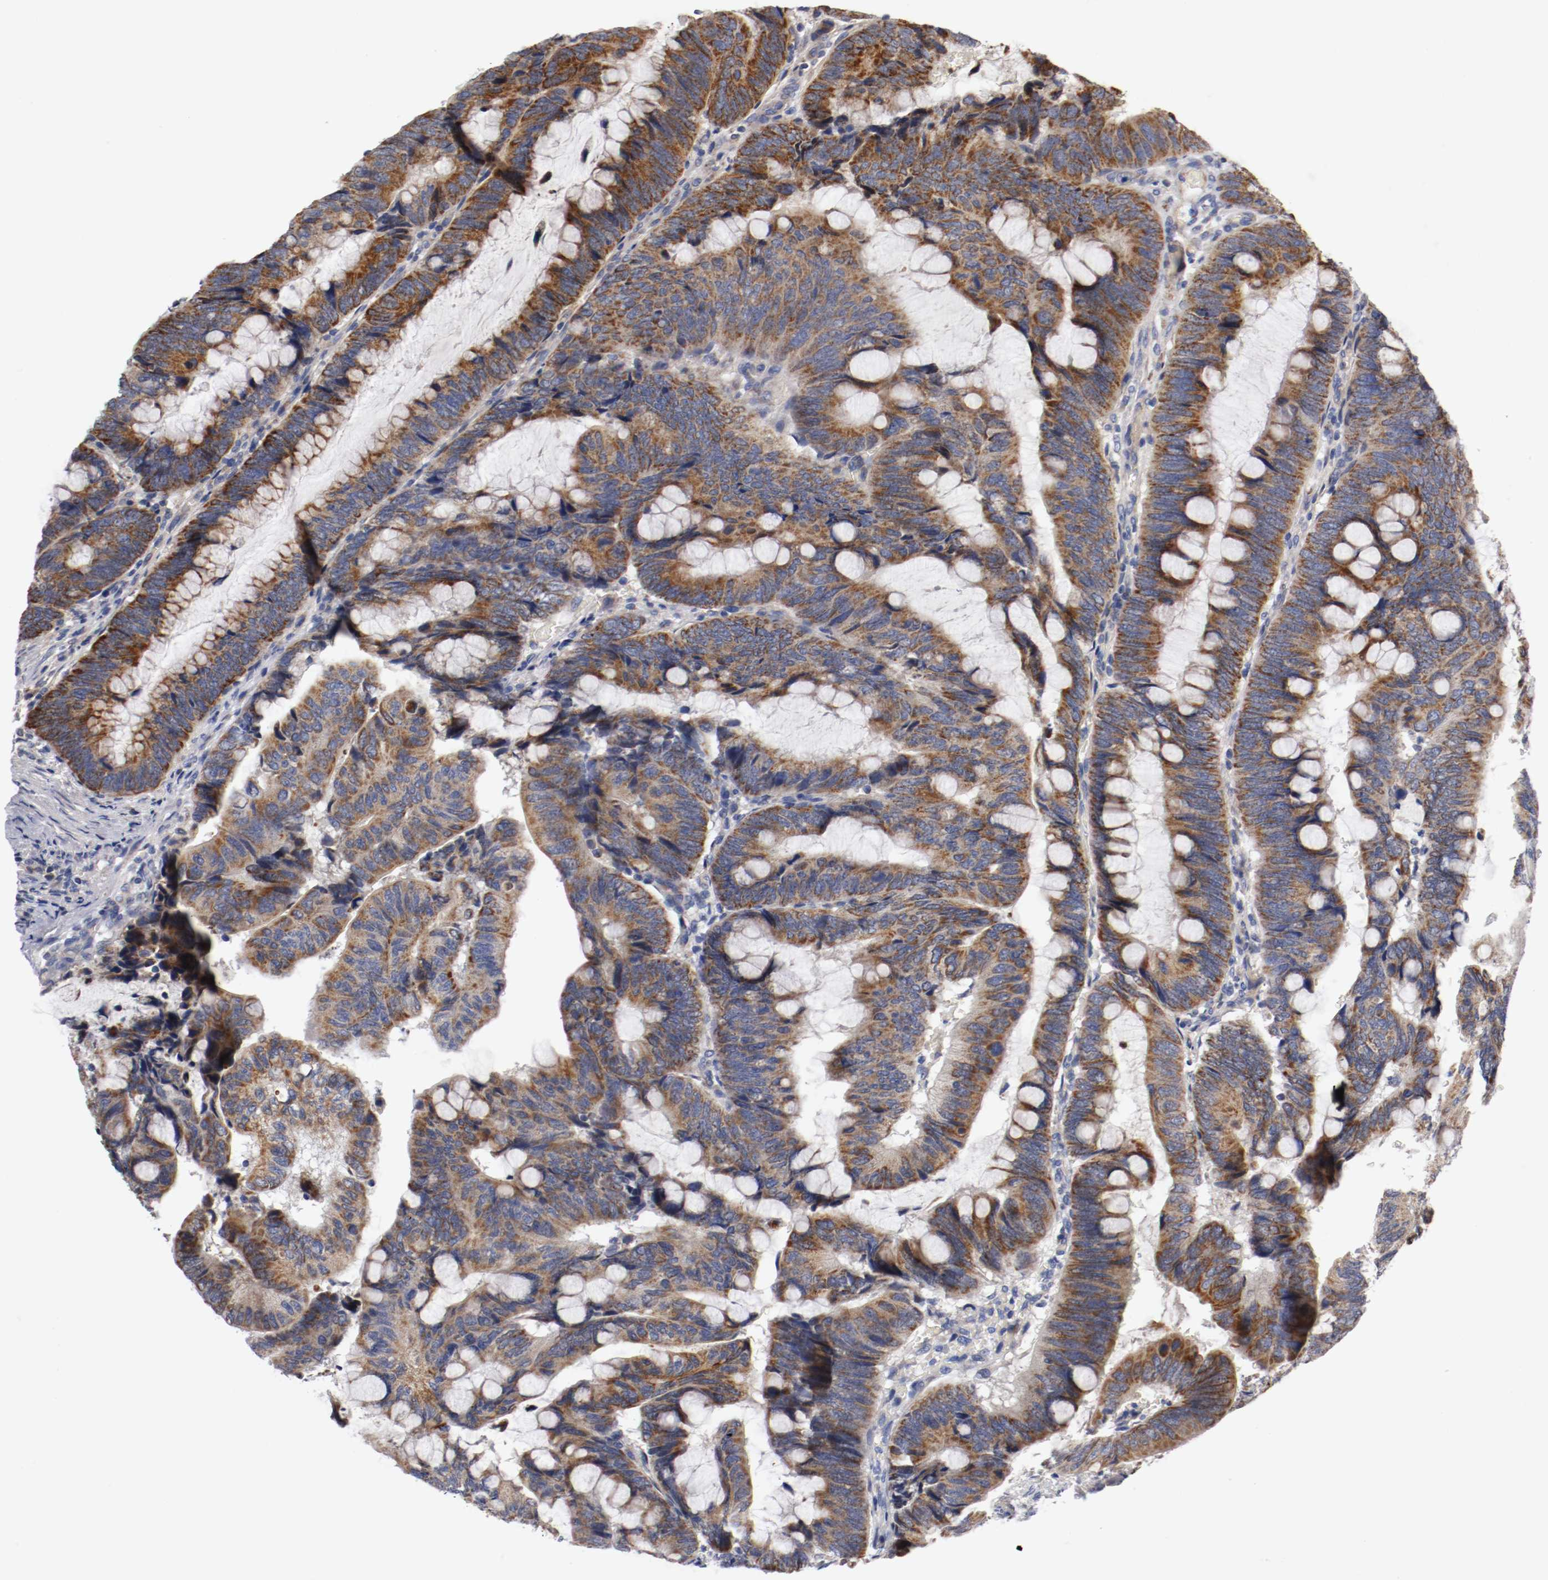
{"staining": {"intensity": "moderate", "quantity": ">75%", "location": "cytoplasmic/membranous"}, "tissue": "colorectal cancer", "cell_type": "Tumor cells", "image_type": "cancer", "snomed": [{"axis": "morphology", "description": "Normal tissue, NOS"}, {"axis": "morphology", "description": "Adenocarcinoma, NOS"}, {"axis": "topography", "description": "Rectum"}, {"axis": "topography", "description": "Peripheral nerve tissue"}], "caption": "Immunohistochemistry (IHC) (DAB (3,3'-diaminobenzidine)) staining of adenocarcinoma (colorectal) displays moderate cytoplasmic/membranous protein positivity in approximately >75% of tumor cells.", "gene": "PCSK6", "patient": {"sex": "male", "age": 92}}